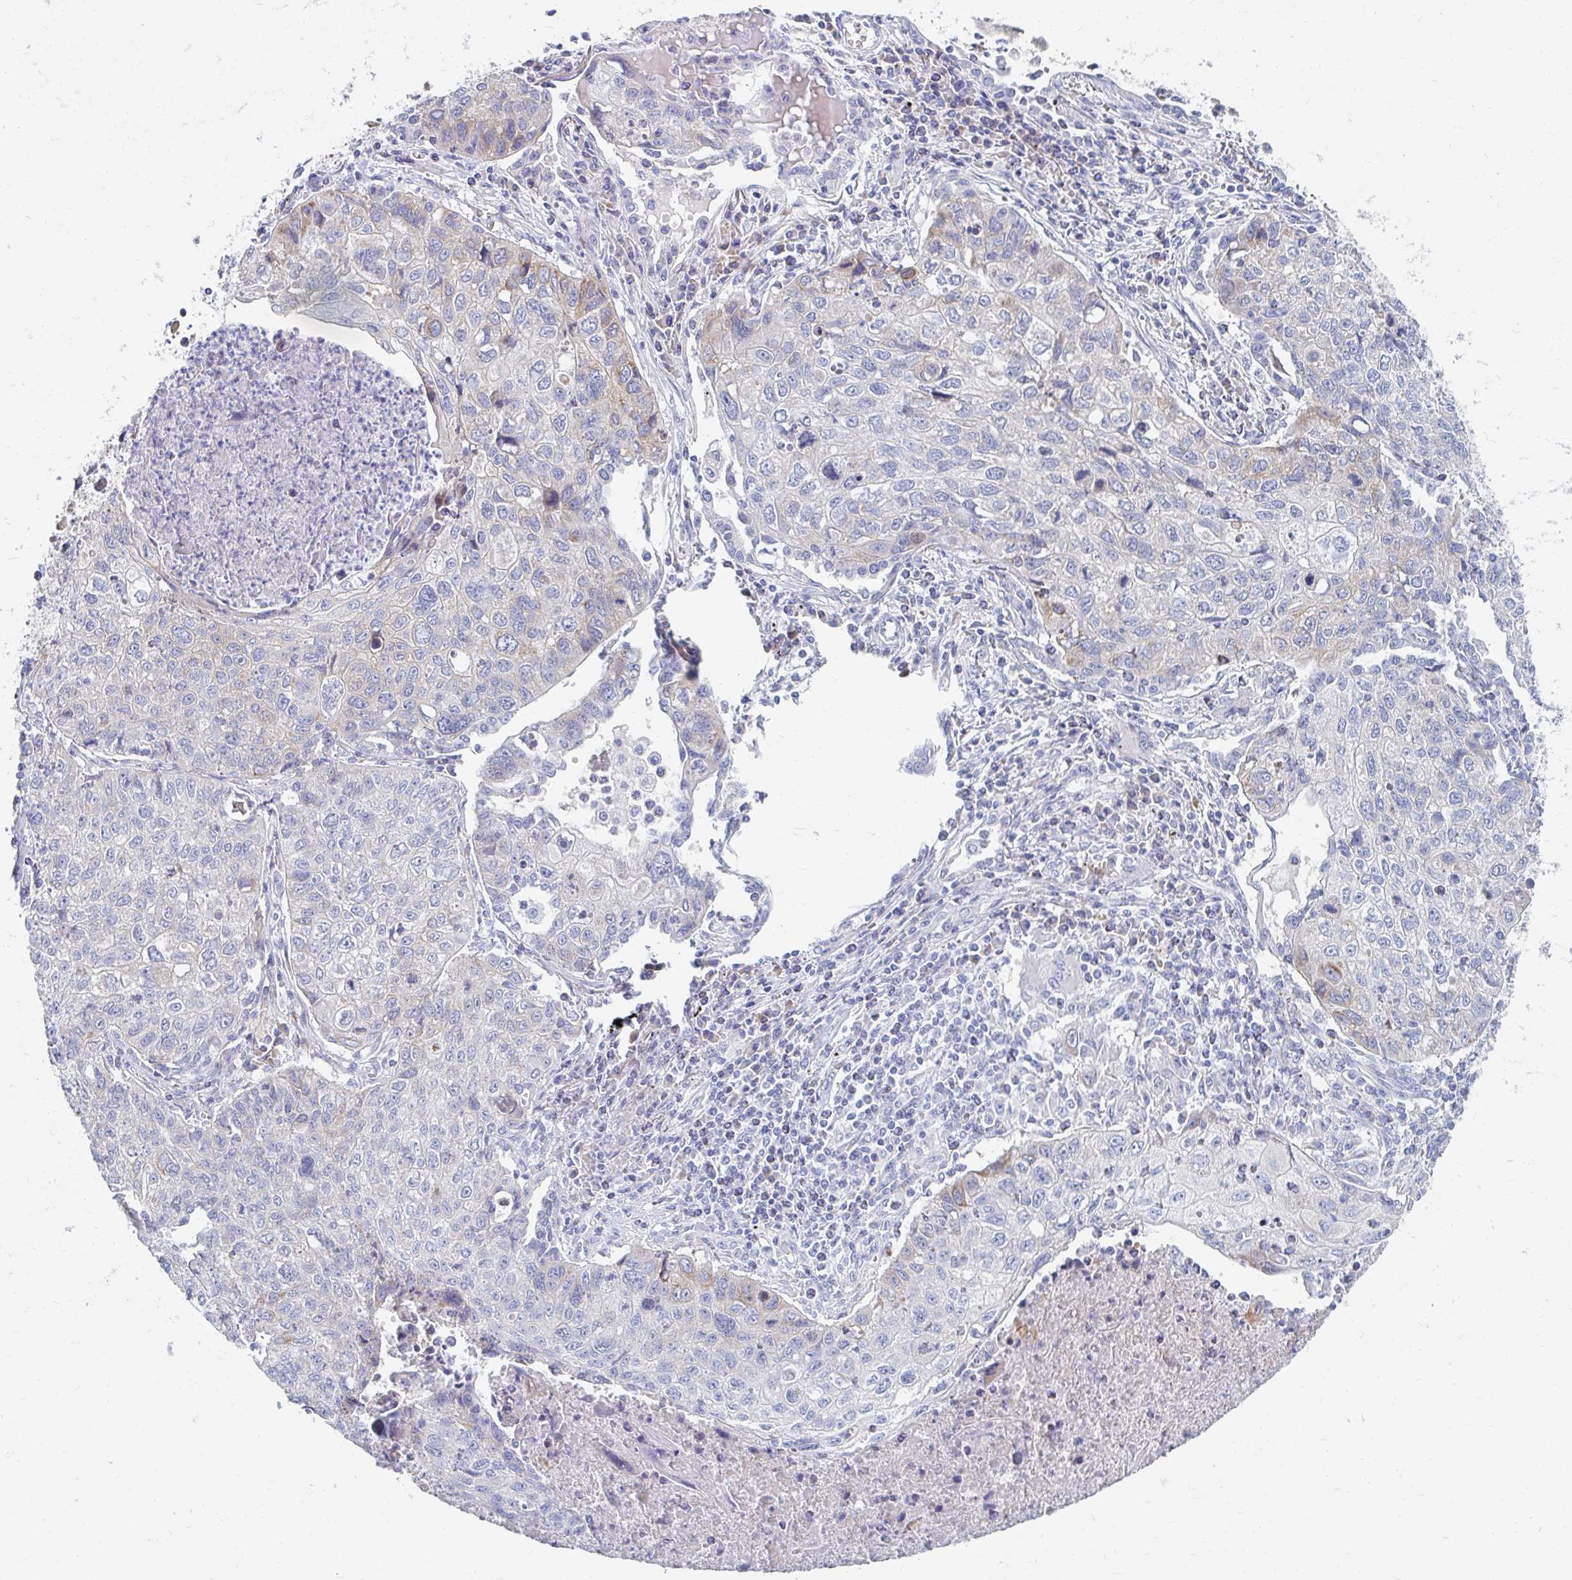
{"staining": {"intensity": "weak", "quantity": "<25%", "location": "cytoplasmic/membranous"}, "tissue": "lung cancer", "cell_type": "Tumor cells", "image_type": "cancer", "snomed": [{"axis": "morphology", "description": "Normal morphology"}, {"axis": "morphology", "description": "Aneuploidy"}, {"axis": "morphology", "description": "Squamous cell carcinoma, NOS"}, {"axis": "topography", "description": "Lymph node"}, {"axis": "topography", "description": "Lung"}], "caption": "This image is of lung cancer (squamous cell carcinoma) stained with IHC to label a protein in brown with the nuclei are counter-stained blue. There is no positivity in tumor cells.", "gene": "MYLK2", "patient": {"sex": "female", "age": 76}}